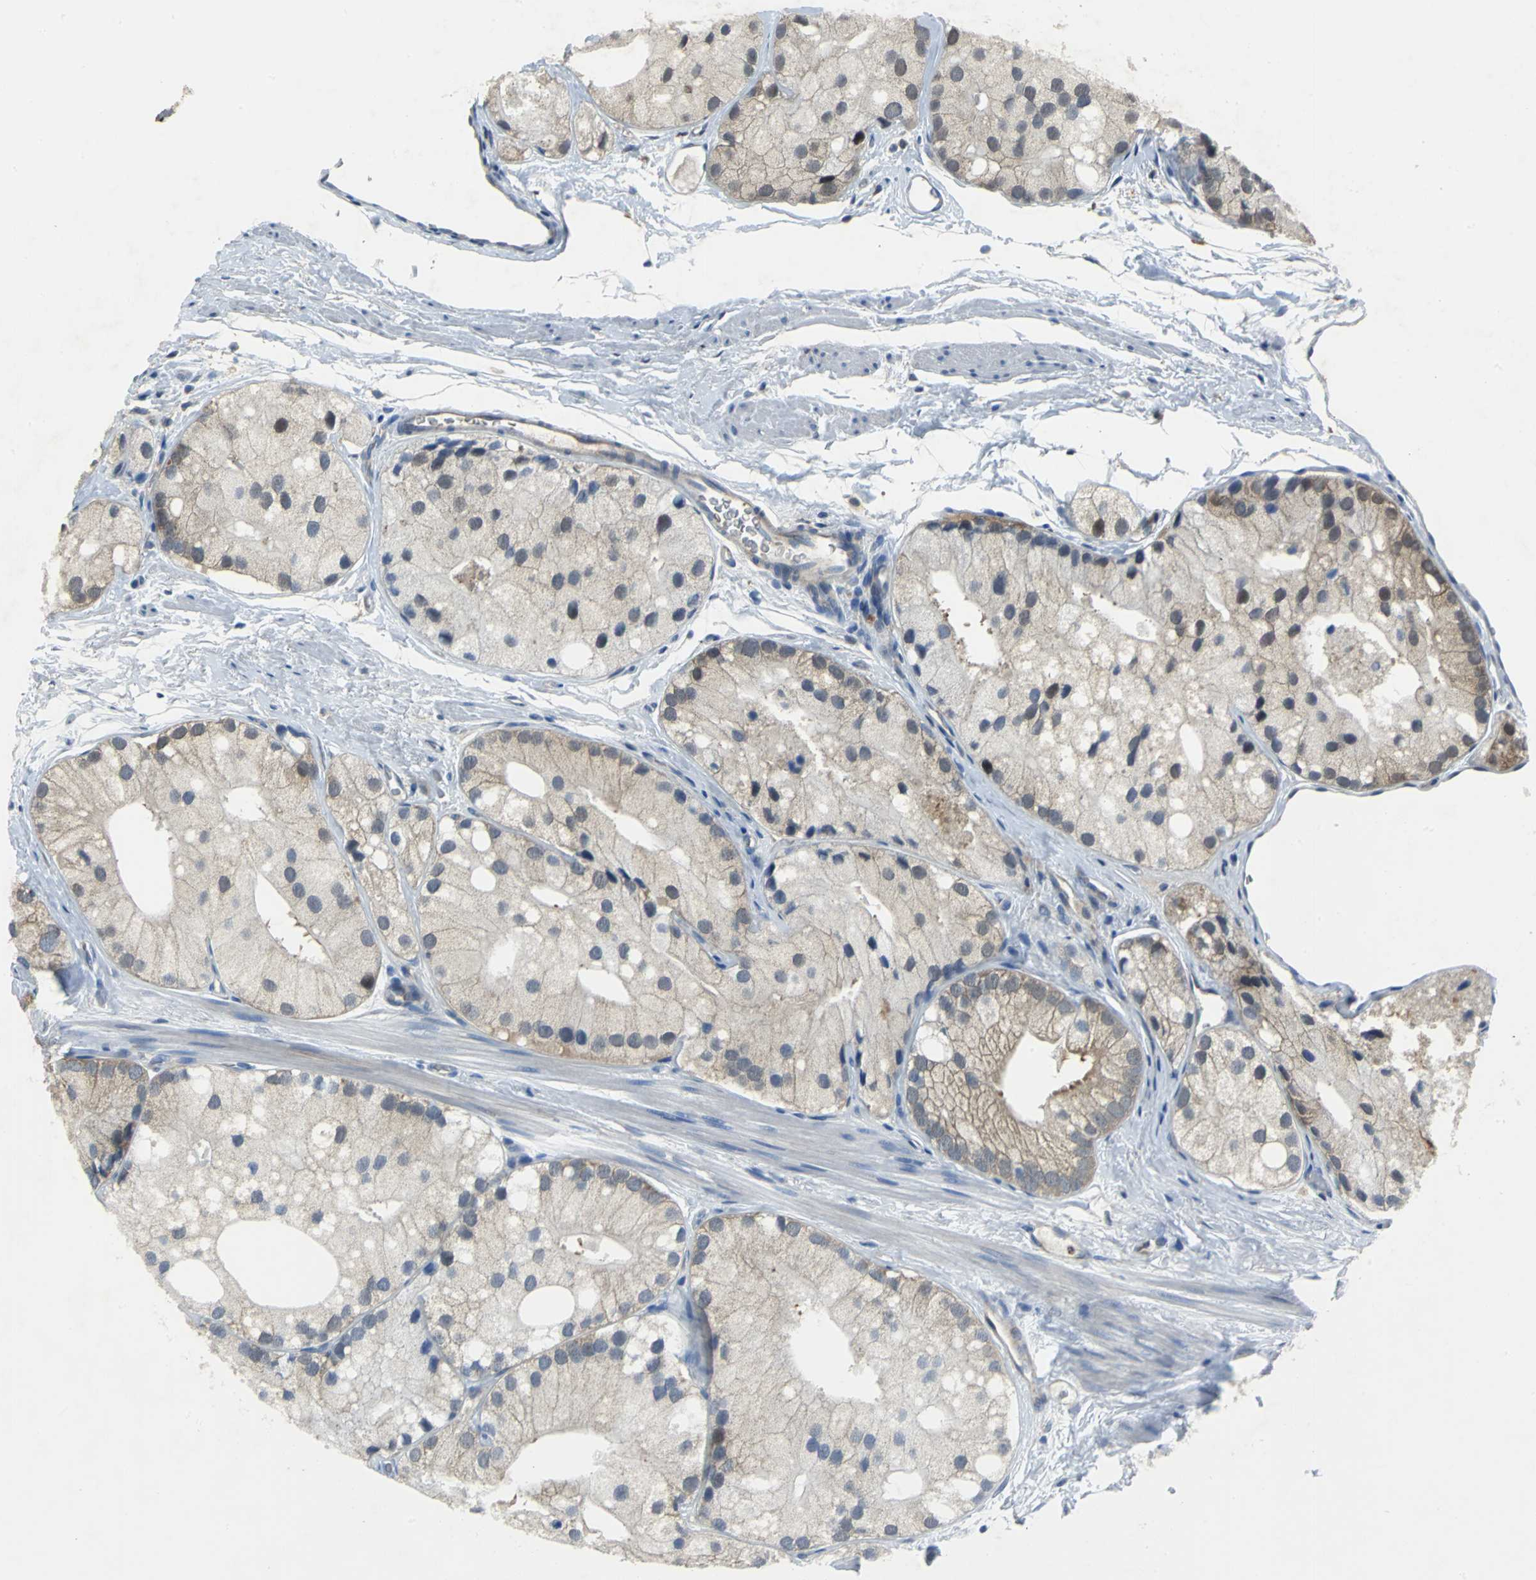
{"staining": {"intensity": "weak", "quantity": "25%-75%", "location": "cytoplasmic/membranous"}, "tissue": "prostate cancer", "cell_type": "Tumor cells", "image_type": "cancer", "snomed": [{"axis": "morphology", "description": "Adenocarcinoma, Low grade"}, {"axis": "topography", "description": "Prostate"}], "caption": "Immunohistochemistry (DAB (3,3'-diaminobenzidine)) staining of human low-grade adenocarcinoma (prostate) demonstrates weak cytoplasmic/membranous protein expression in about 25%-75% of tumor cells.", "gene": "EIF5A", "patient": {"sex": "male", "age": 69}}